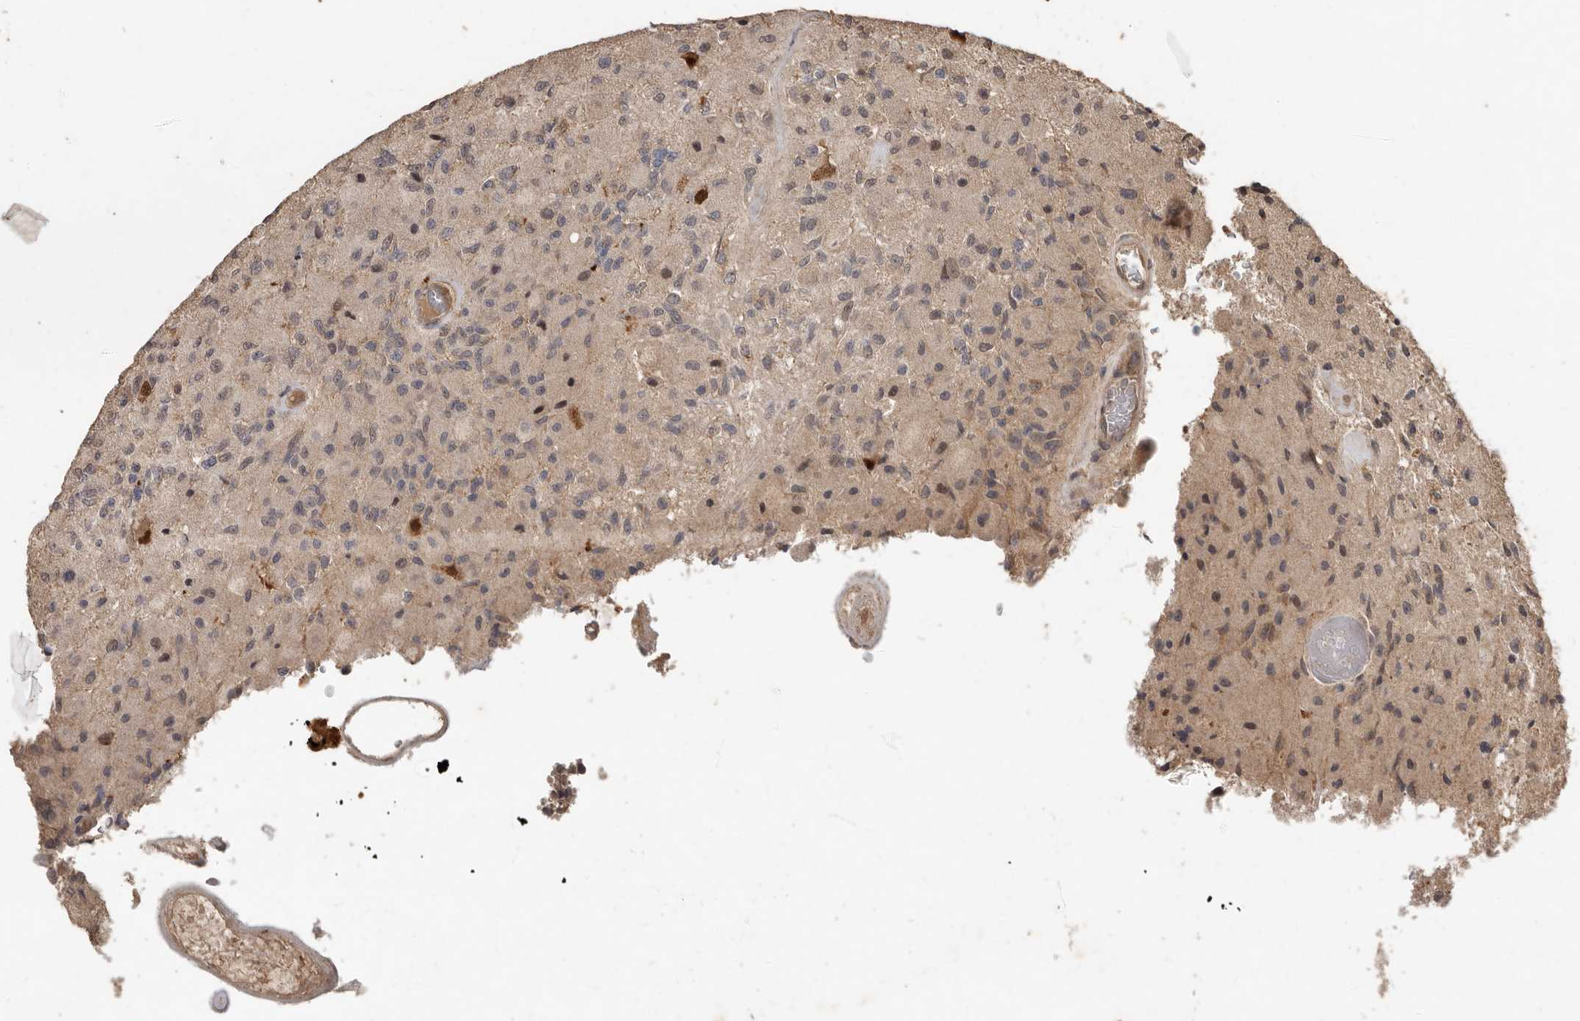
{"staining": {"intensity": "weak", "quantity": ">75%", "location": "cytoplasmic/membranous"}, "tissue": "glioma", "cell_type": "Tumor cells", "image_type": "cancer", "snomed": [{"axis": "morphology", "description": "Normal tissue, NOS"}, {"axis": "morphology", "description": "Glioma, malignant, High grade"}, {"axis": "topography", "description": "Cerebral cortex"}], "caption": "Glioma stained with immunohistochemistry exhibits weak cytoplasmic/membranous expression in approximately >75% of tumor cells.", "gene": "KIF26B", "patient": {"sex": "male", "age": 77}}